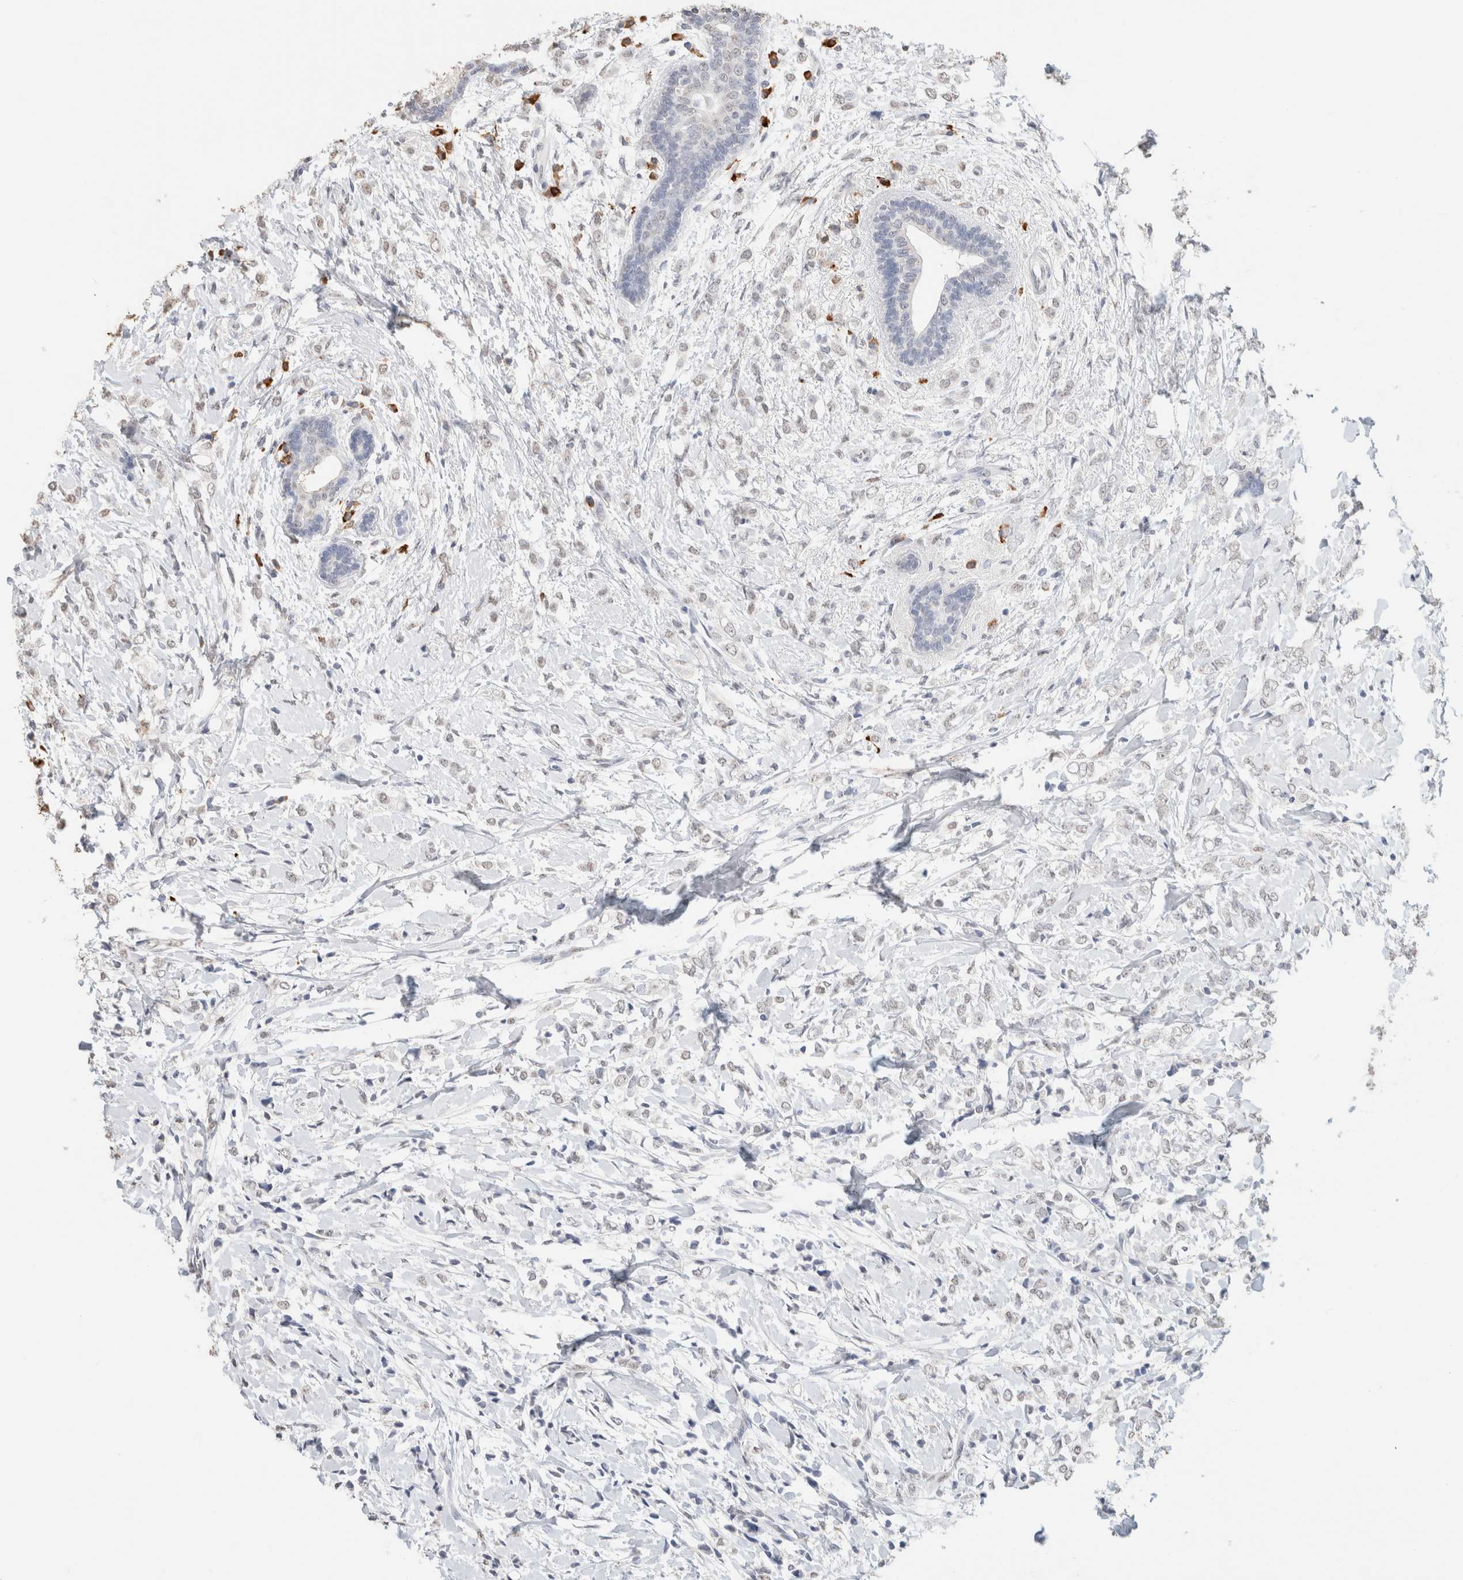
{"staining": {"intensity": "negative", "quantity": "none", "location": "none"}, "tissue": "breast cancer", "cell_type": "Tumor cells", "image_type": "cancer", "snomed": [{"axis": "morphology", "description": "Normal tissue, NOS"}, {"axis": "morphology", "description": "Lobular carcinoma"}, {"axis": "topography", "description": "Breast"}], "caption": "Histopathology image shows no significant protein staining in tumor cells of breast cancer (lobular carcinoma). (DAB IHC with hematoxylin counter stain).", "gene": "CD80", "patient": {"sex": "female", "age": 47}}